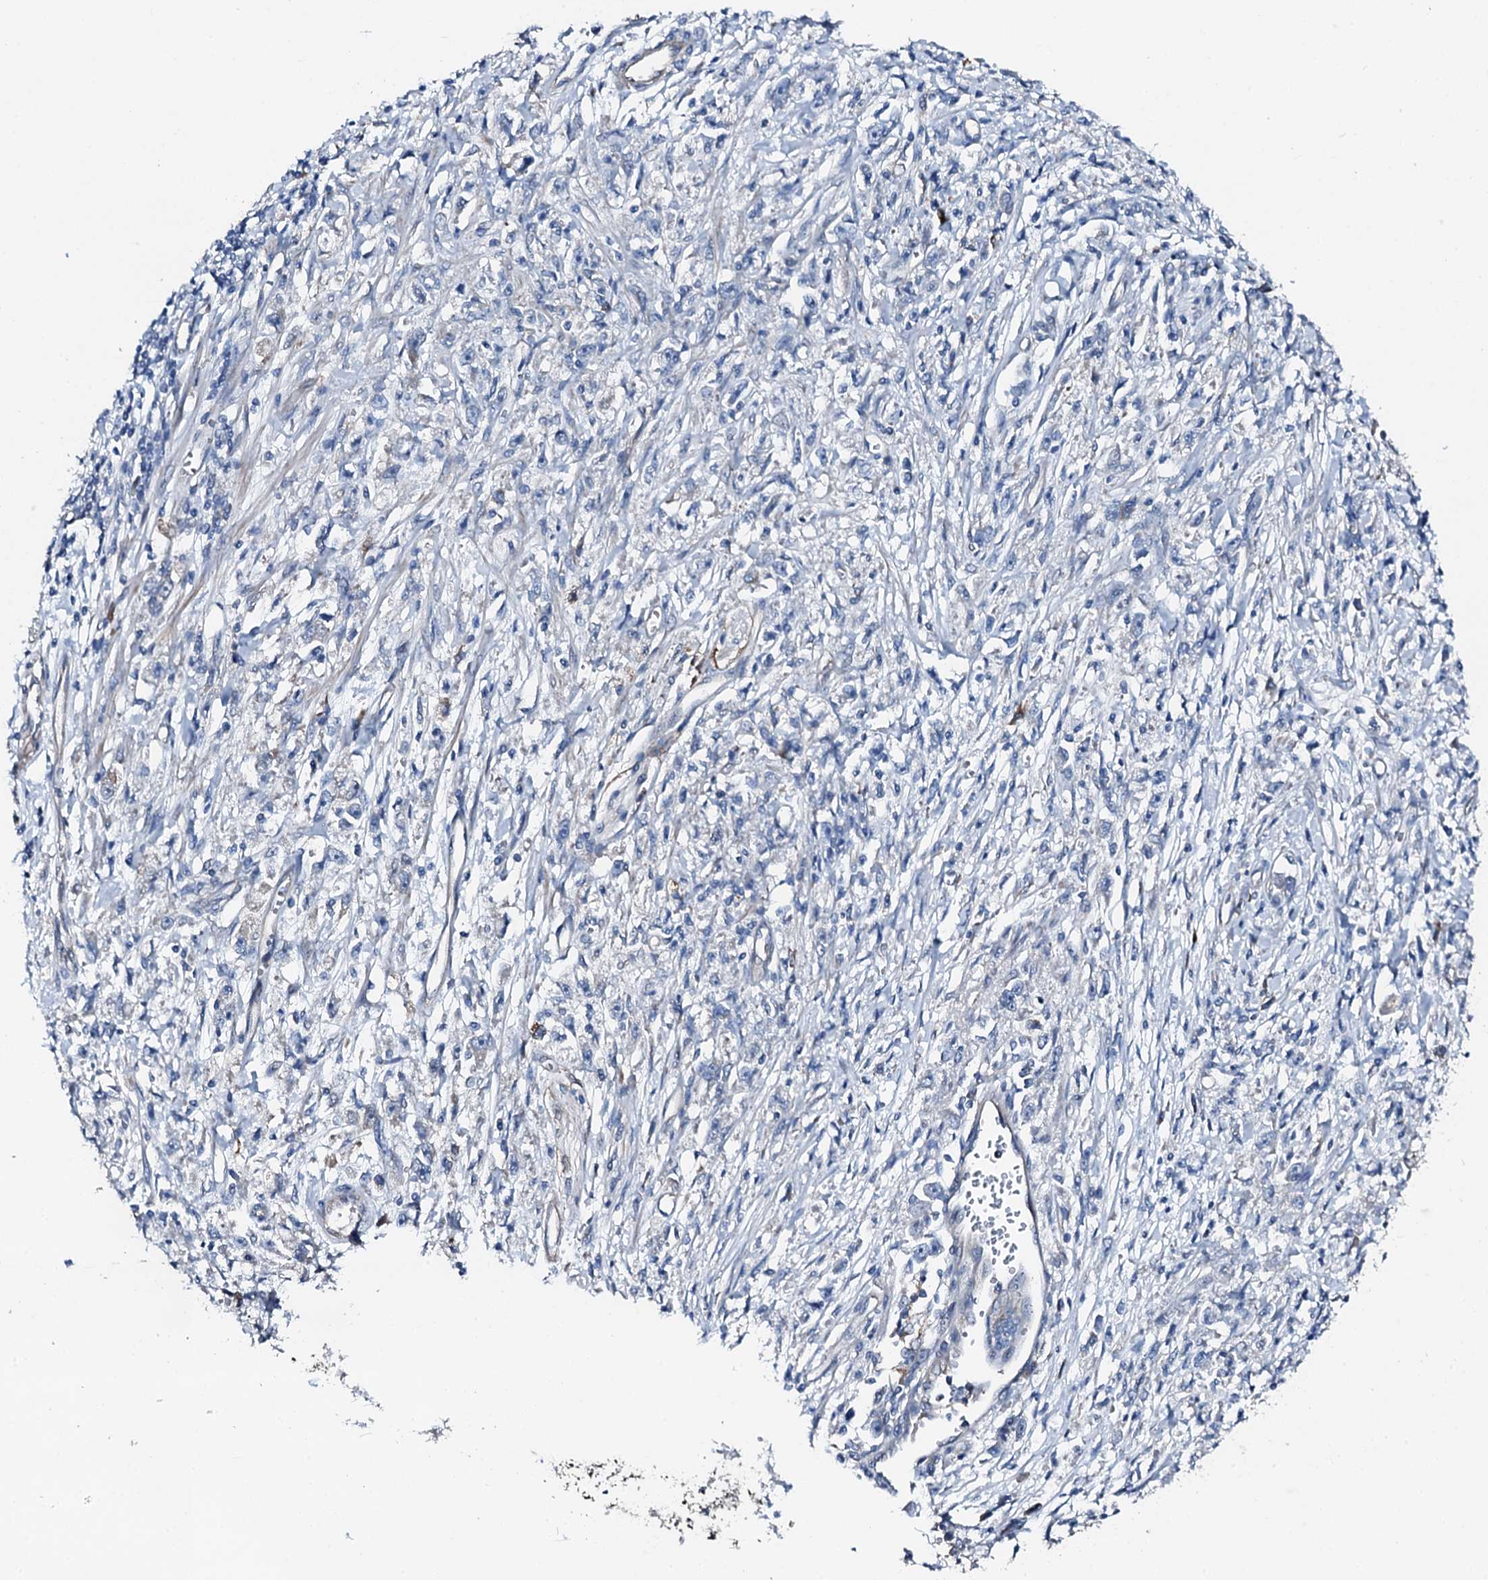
{"staining": {"intensity": "moderate", "quantity": "<25%", "location": "cytoplasmic/membranous"}, "tissue": "stomach cancer", "cell_type": "Tumor cells", "image_type": "cancer", "snomed": [{"axis": "morphology", "description": "Adenocarcinoma, NOS"}, {"axis": "topography", "description": "Stomach"}], "caption": "IHC of human stomach cancer (adenocarcinoma) reveals low levels of moderate cytoplasmic/membranous expression in approximately <25% of tumor cells.", "gene": "GFOD2", "patient": {"sex": "female", "age": 59}}